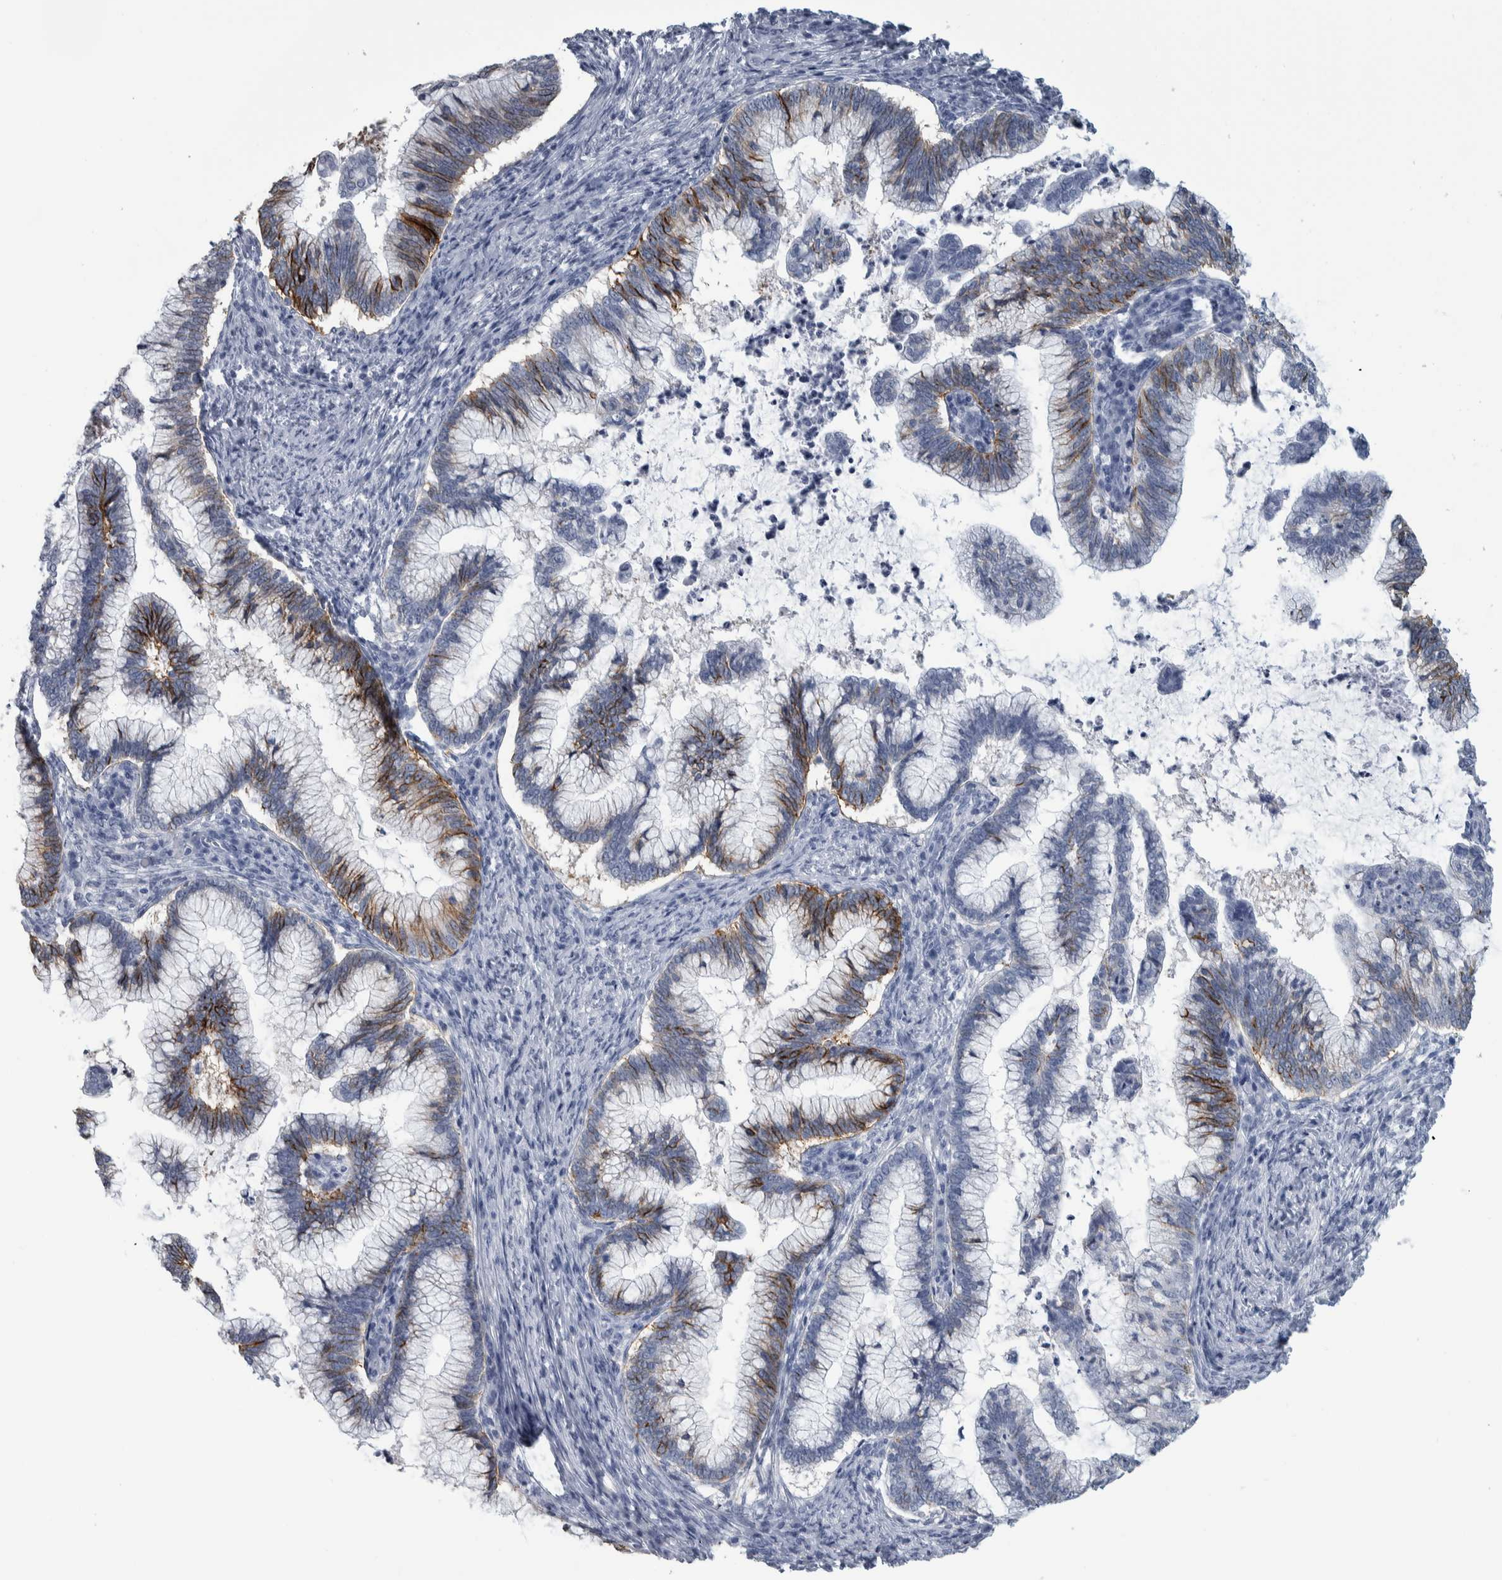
{"staining": {"intensity": "moderate", "quantity": "<25%", "location": "cytoplasmic/membranous"}, "tissue": "cervical cancer", "cell_type": "Tumor cells", "image_type": "cancer", "snomed": [{"axis": "morphology", "description": "Adenocarcinoma, NOS"}, {"axis": "topography", "description": "Cervix"}], "caption": "Human cervical cancer stained with a protein marker displays moderate staining in tumor cells.", "gene": "CDH17", "patient": {"sex": "female", "age": 36}}